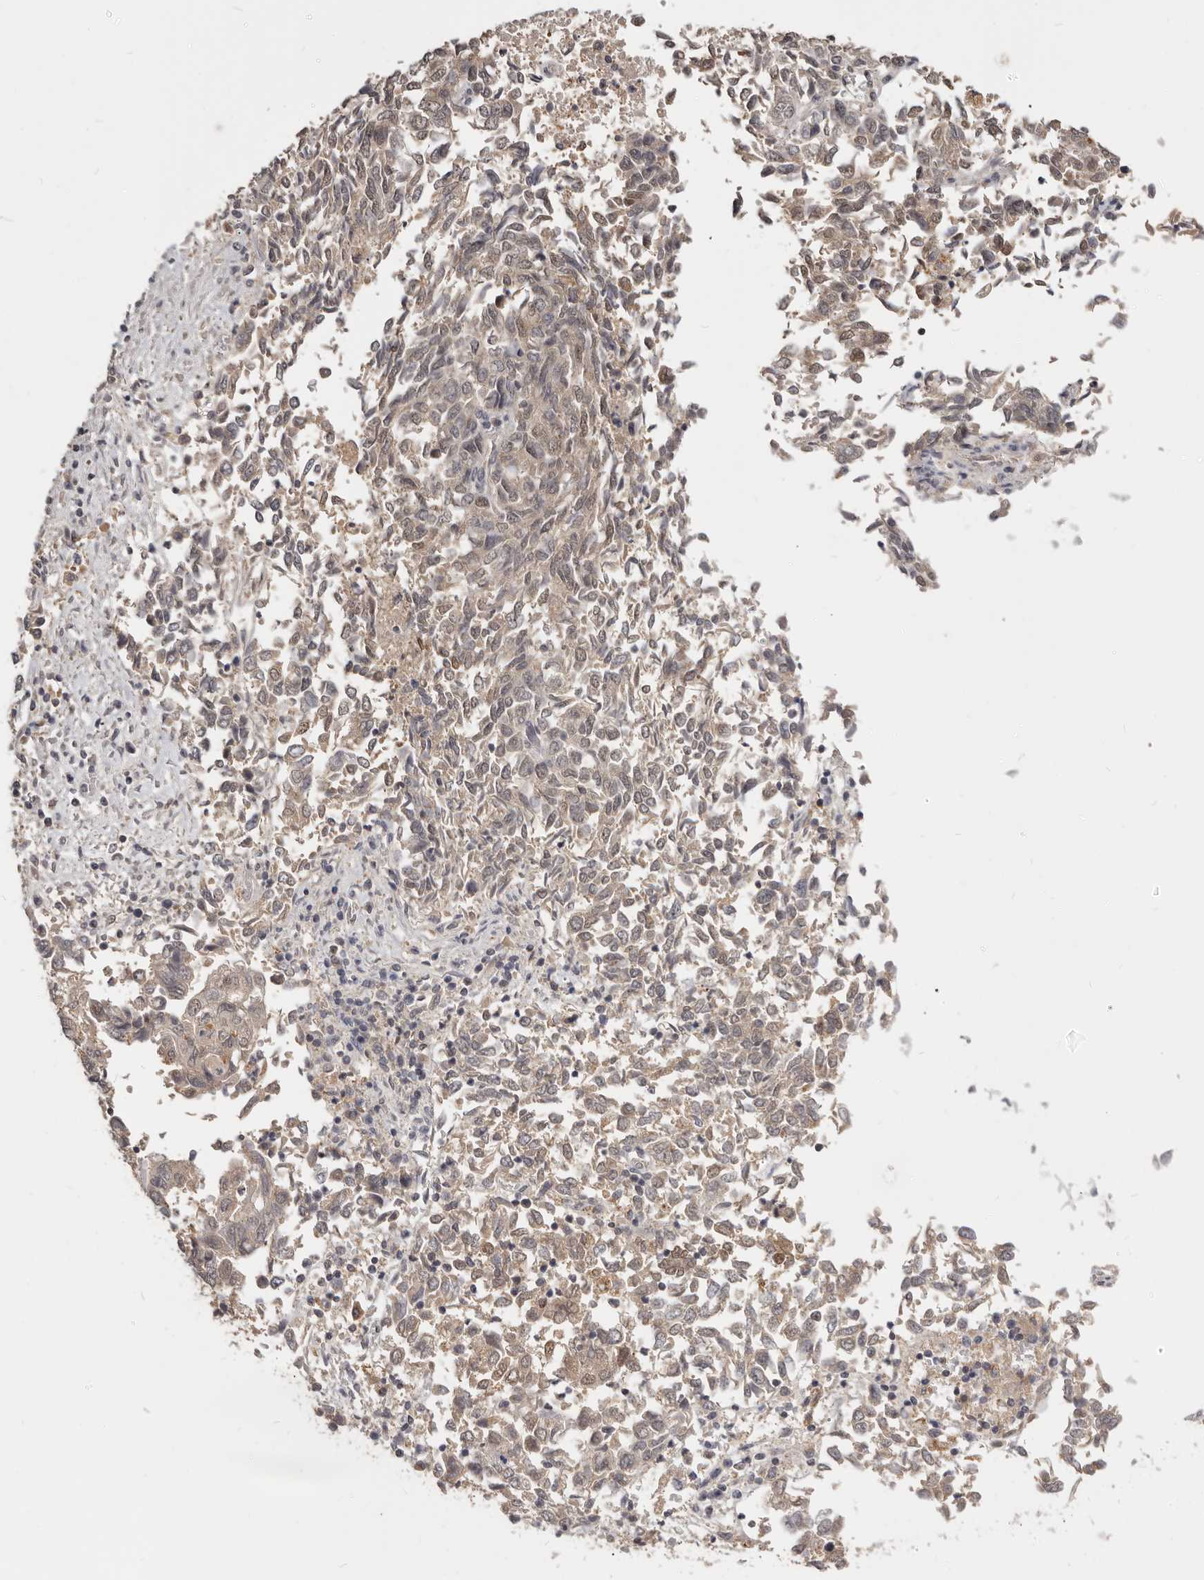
{"staining": {"intensity": "weak", "quantity": ">75%", "location": "cytoplasmic/membranous,nuclear"}, "tissue": "endometrial cancer", "cell_type": "Tumor cells", "image_type": "cancer", "snomed": [{"axis": "morphology", "description": "Adenocarcinoma, NOS"}, {"axis": "topography", "description": "Endometrium"}], "caption": "Immunohistochemistry (IHC) photomicrograph of endometrial cancer stained for a protein (brown), which exhibits low levels of weak cytoplasmic/membranous and nuclear expression in approximately >75% of tumor cells.", "gene": "TSPAN13", "patient": {"sex": "female", "age": 80}}